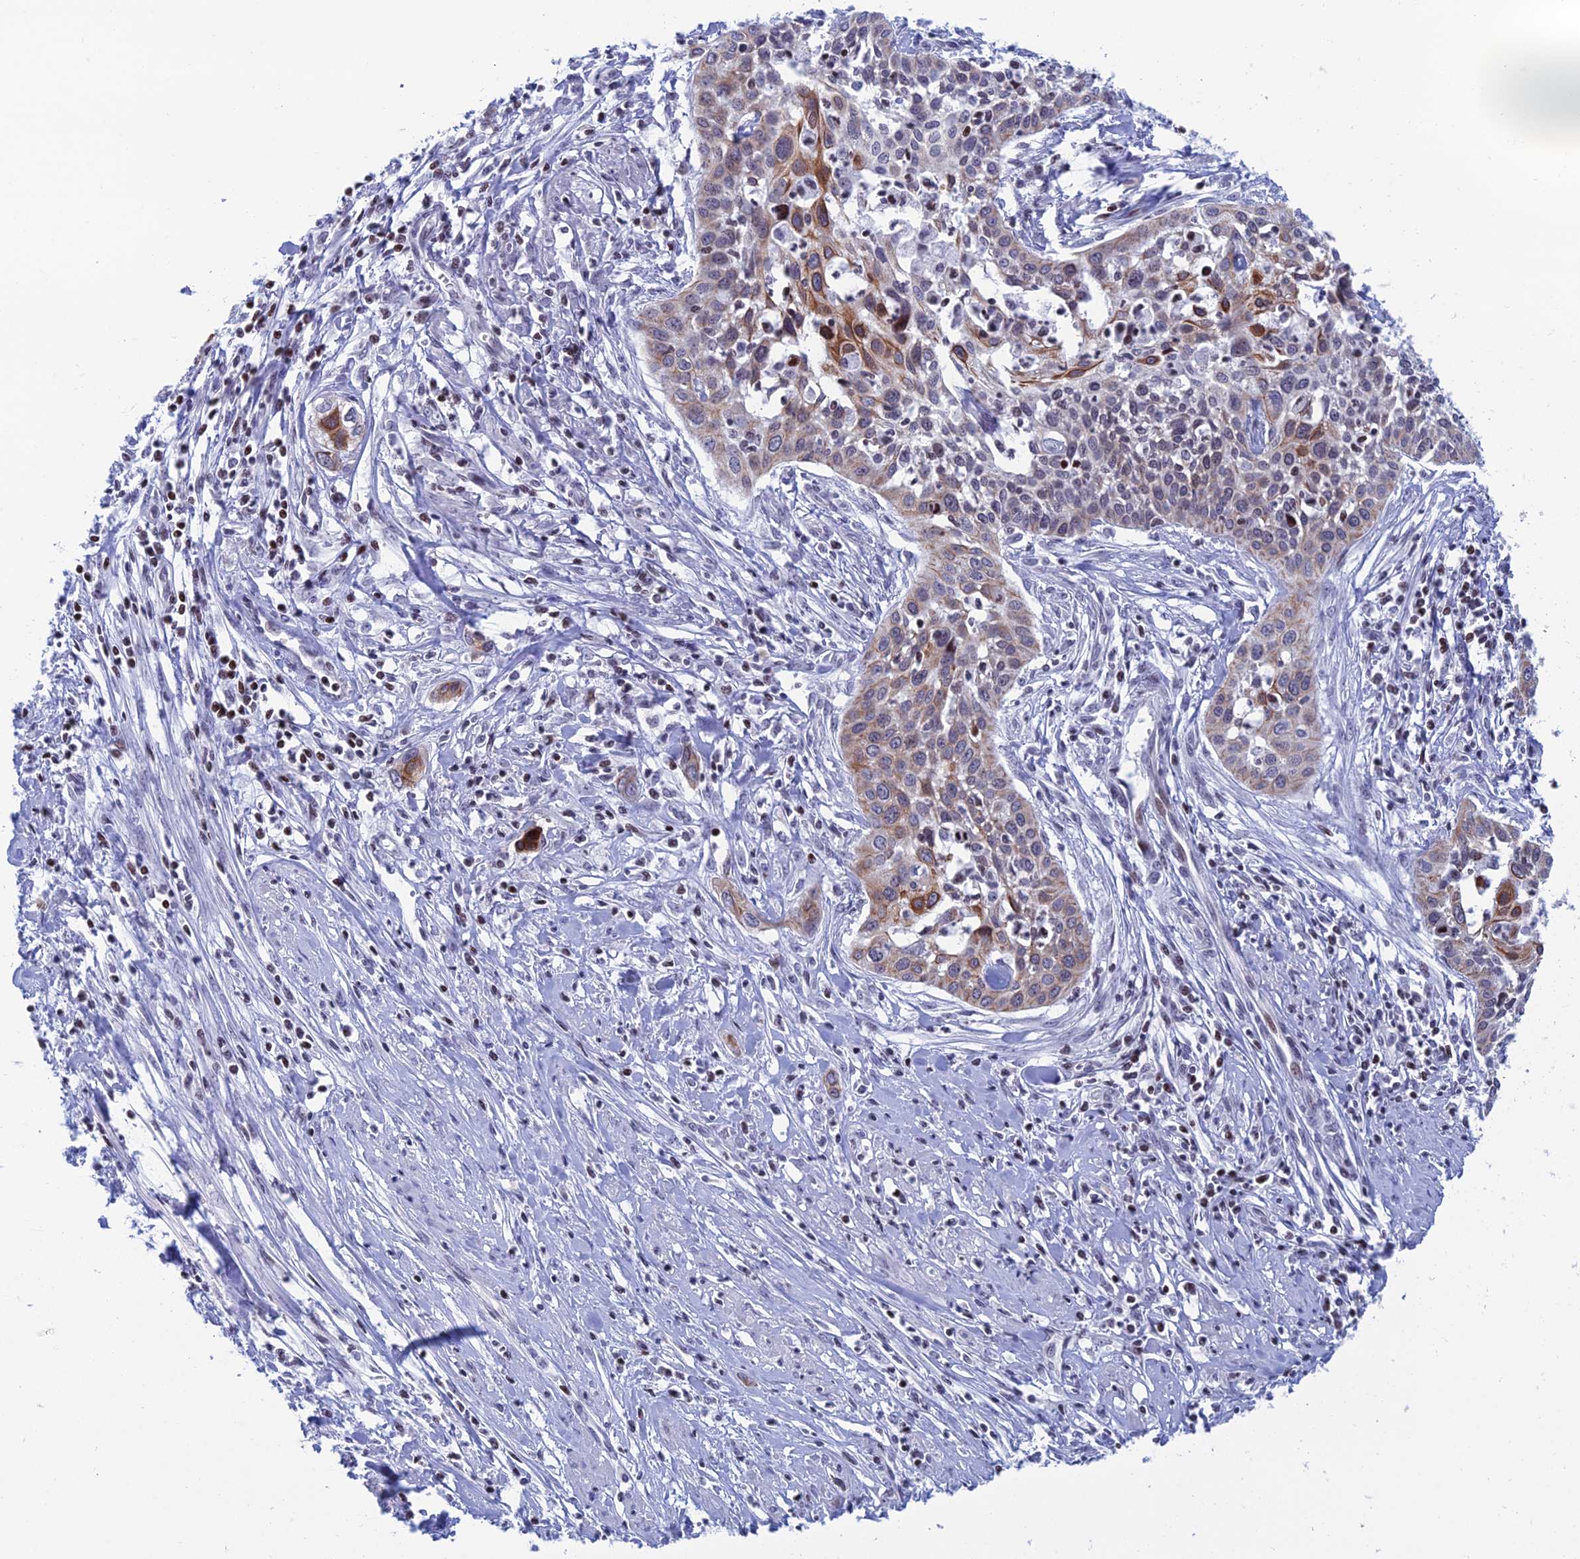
{"staining": {"intensity": "moderate", "quantity": "<25%", "location": "cytoplasmic/membranous,nuclear"}, "tissue": "cervical cancer", "cell_type": "Tumor cells", "image_type": "cancer", "snomed": [{"axis": "morphology", "description": "Squamous cell carcinoma, NOS"}, {"axis": "topography", "description": "Cervix"}], "caption": "Cervical cancer (squamous cell carcinoma) stained with a protein marker shows moderate staining in tumor cells.", "gene": "AFF3", "patient": {"sex": "female", "age": 34}}